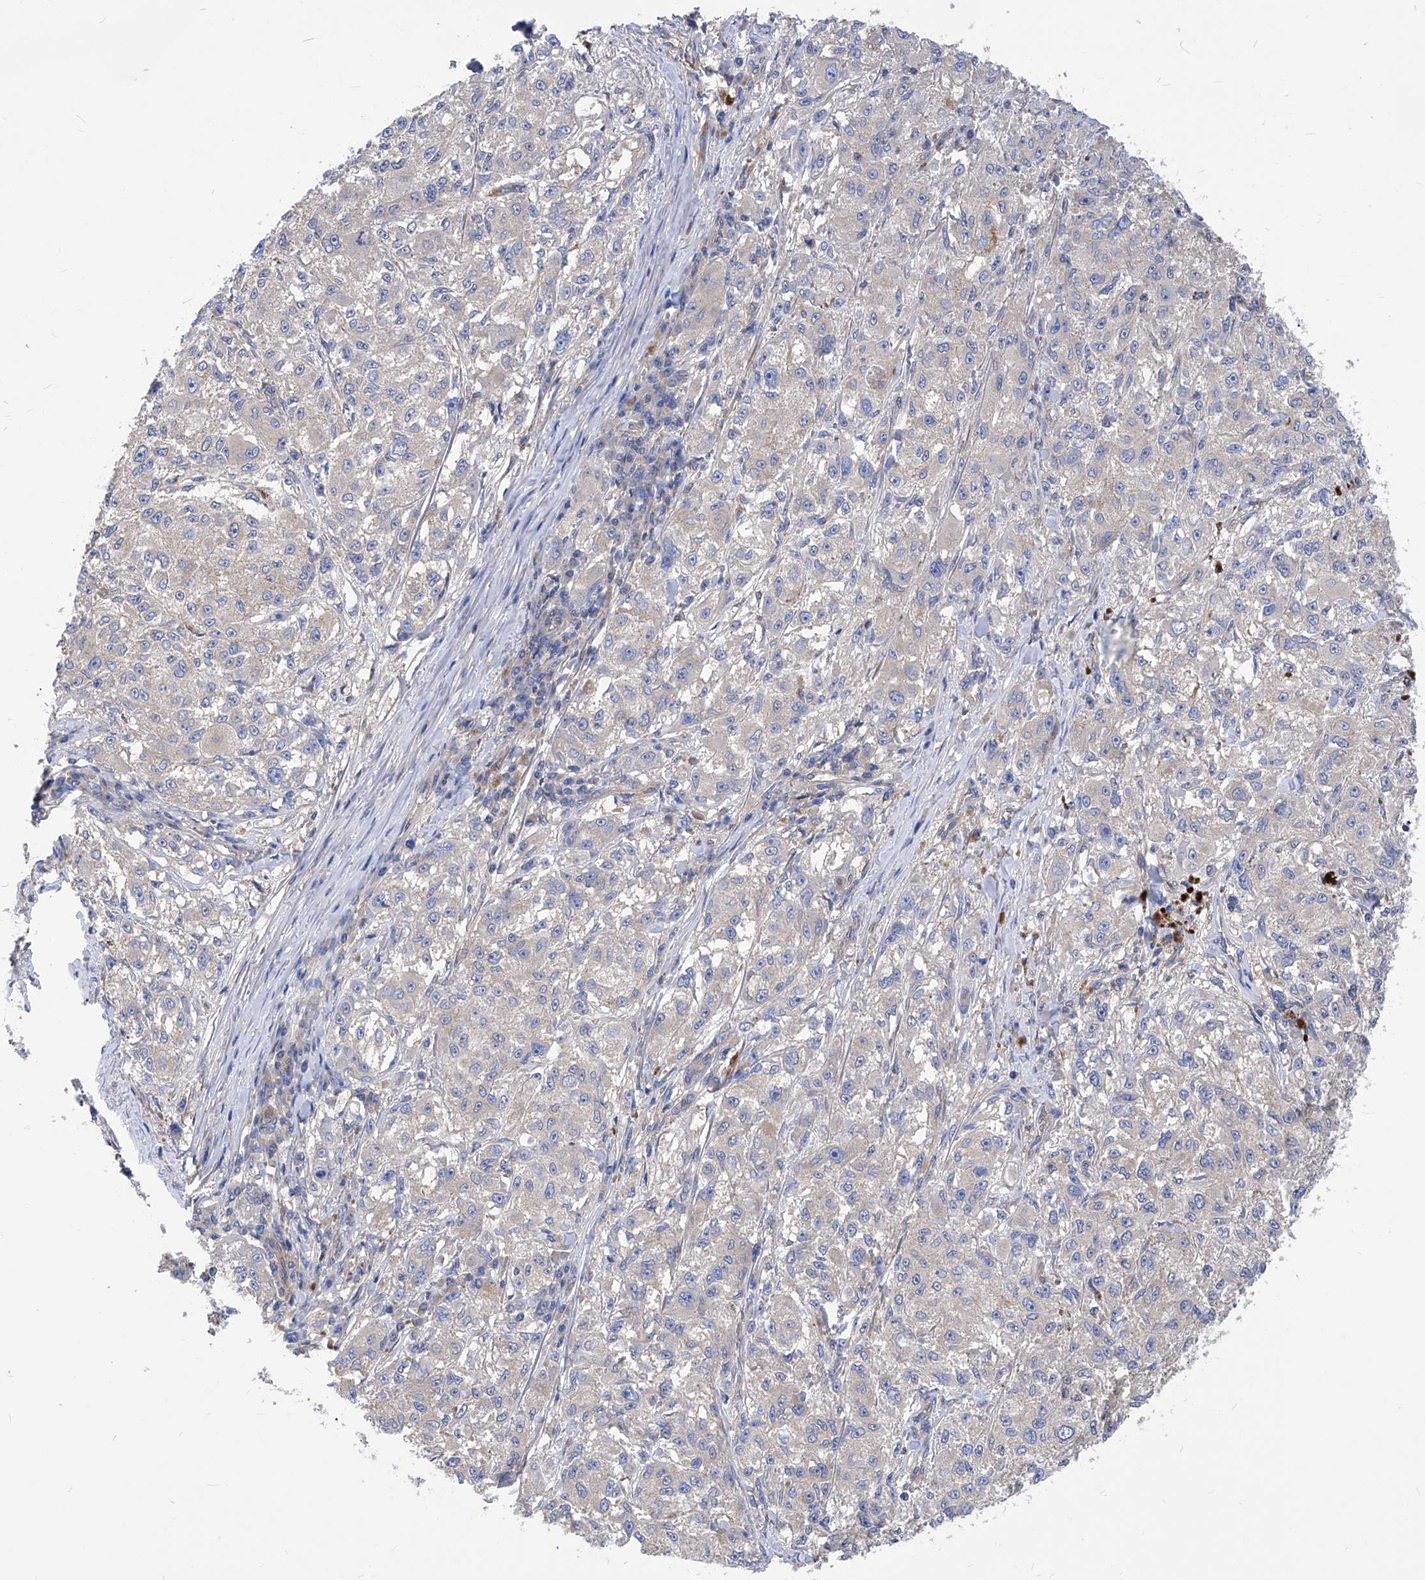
{"staining": {"intensity": "negative", "quantity": "none", "location": "none"}, "tissue": "melanoma", "cell_type": "Tumor cells", "image_type": "cancer", "snomed": [{"axis": "morphology", "description": "Necrosis, NOS"}, {"axis": "morphology", "description": "Malignant melanoma, NOS"}, {"axis": "topography", "description": "Skin"}], "caption": "IHC of human melanoma demonstrates no expression in tumor cells.", "gene": "XPNPEP1", "patient": {"sex": "female", "age": 87}}